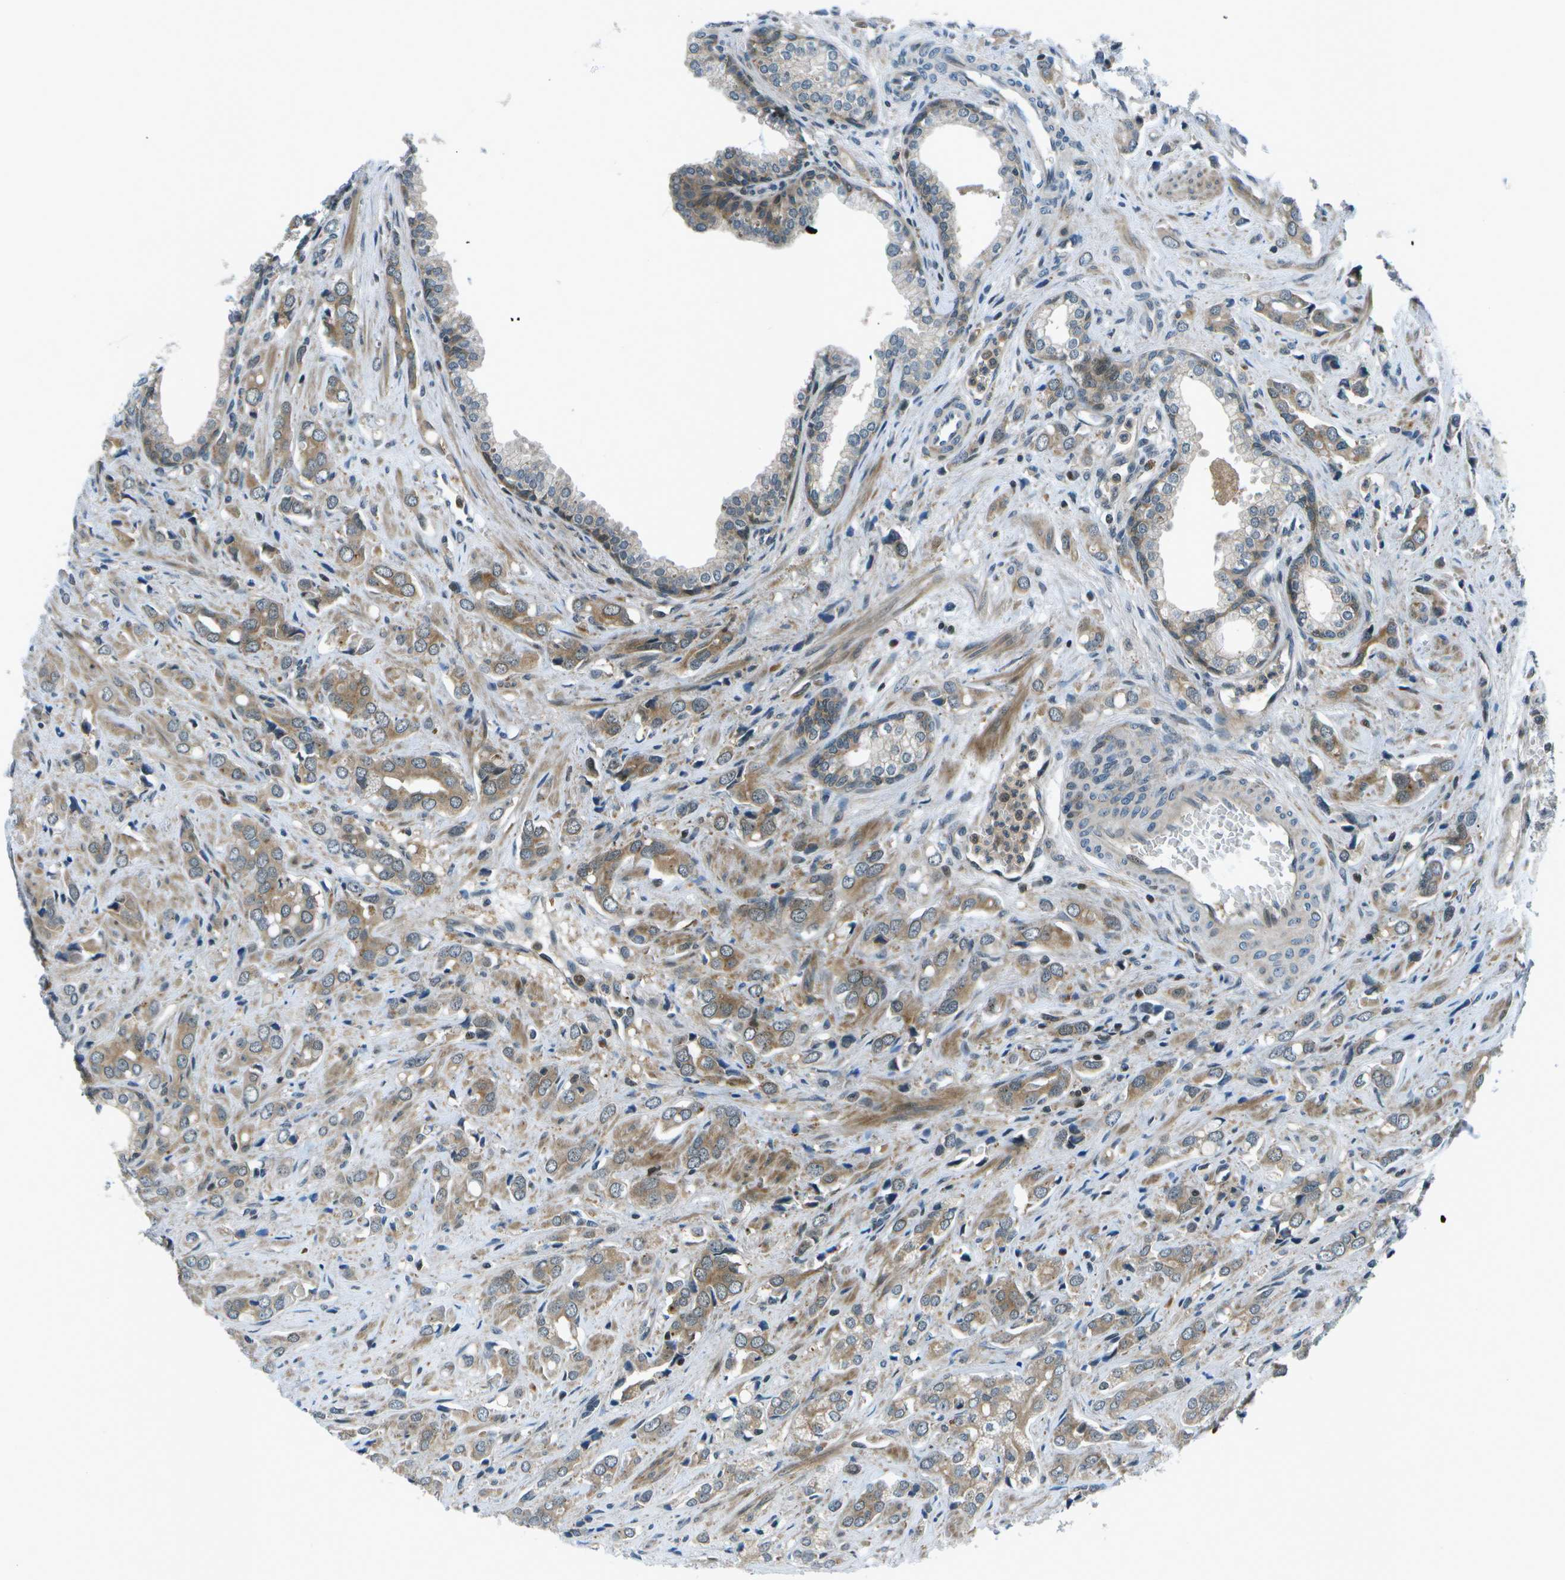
{"staining": {"intensity": "moderate", "quantity": ">75%", "location": "cytoplasmic/membranous"}, "tissue": "prostate cancer", "cell_type": "Tumor cells", "image_type": "cancer", "snomed": [{"axis": "morphology", "description": "Adenocarcinoma, High grade"}, {"axis": "topography", "description": "Prostate"}], "caption": "Moderate cytoplasmic/membranous positivity is identified in about >75% of tumor cells in prostate cancer.", "gene": "TMEM19", "patient": {"sex": "male", "age": 52}}